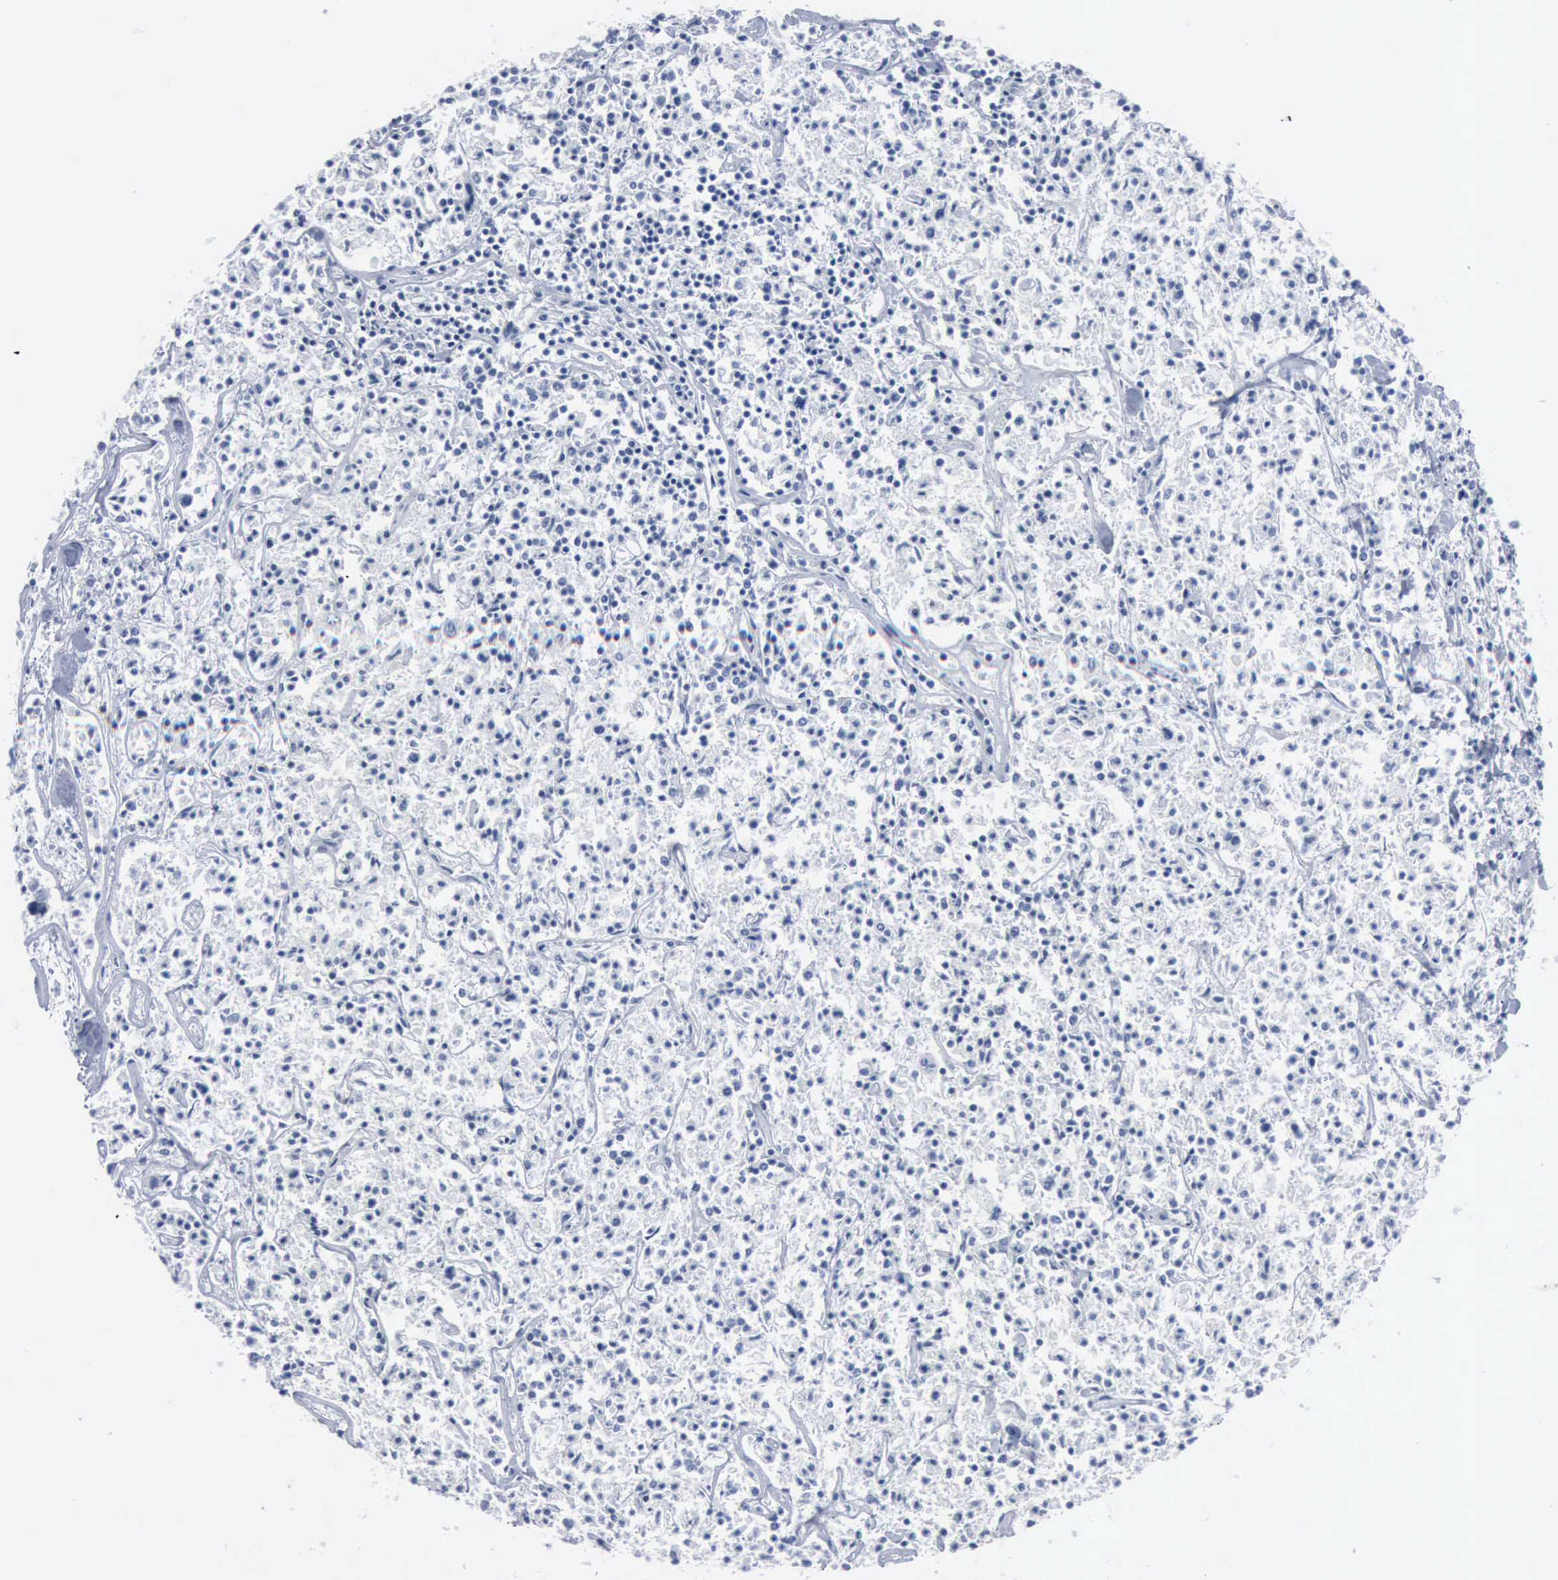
{"staining": {"intensity": "negative", "quantity": "none", "location": "none"}, "tissue": "lymphoma", "cell_type": "Tumor cells", "image_type": "cancer", "snomed": [{"axis": "morphology", "description": "Malignant lymphoma, non-Hodgkin's type, Low grade"}, {"axis": "topography", "description": "Small intestine"}], "caption": "Micrograph shows no significant protein positivity in tumor cells of lymphoma. (Immunohistochemistry (ihc), brightfield microscopy, high magnification).", "gene": "DMD", "patient": {"sex": "female", "age": 59}}